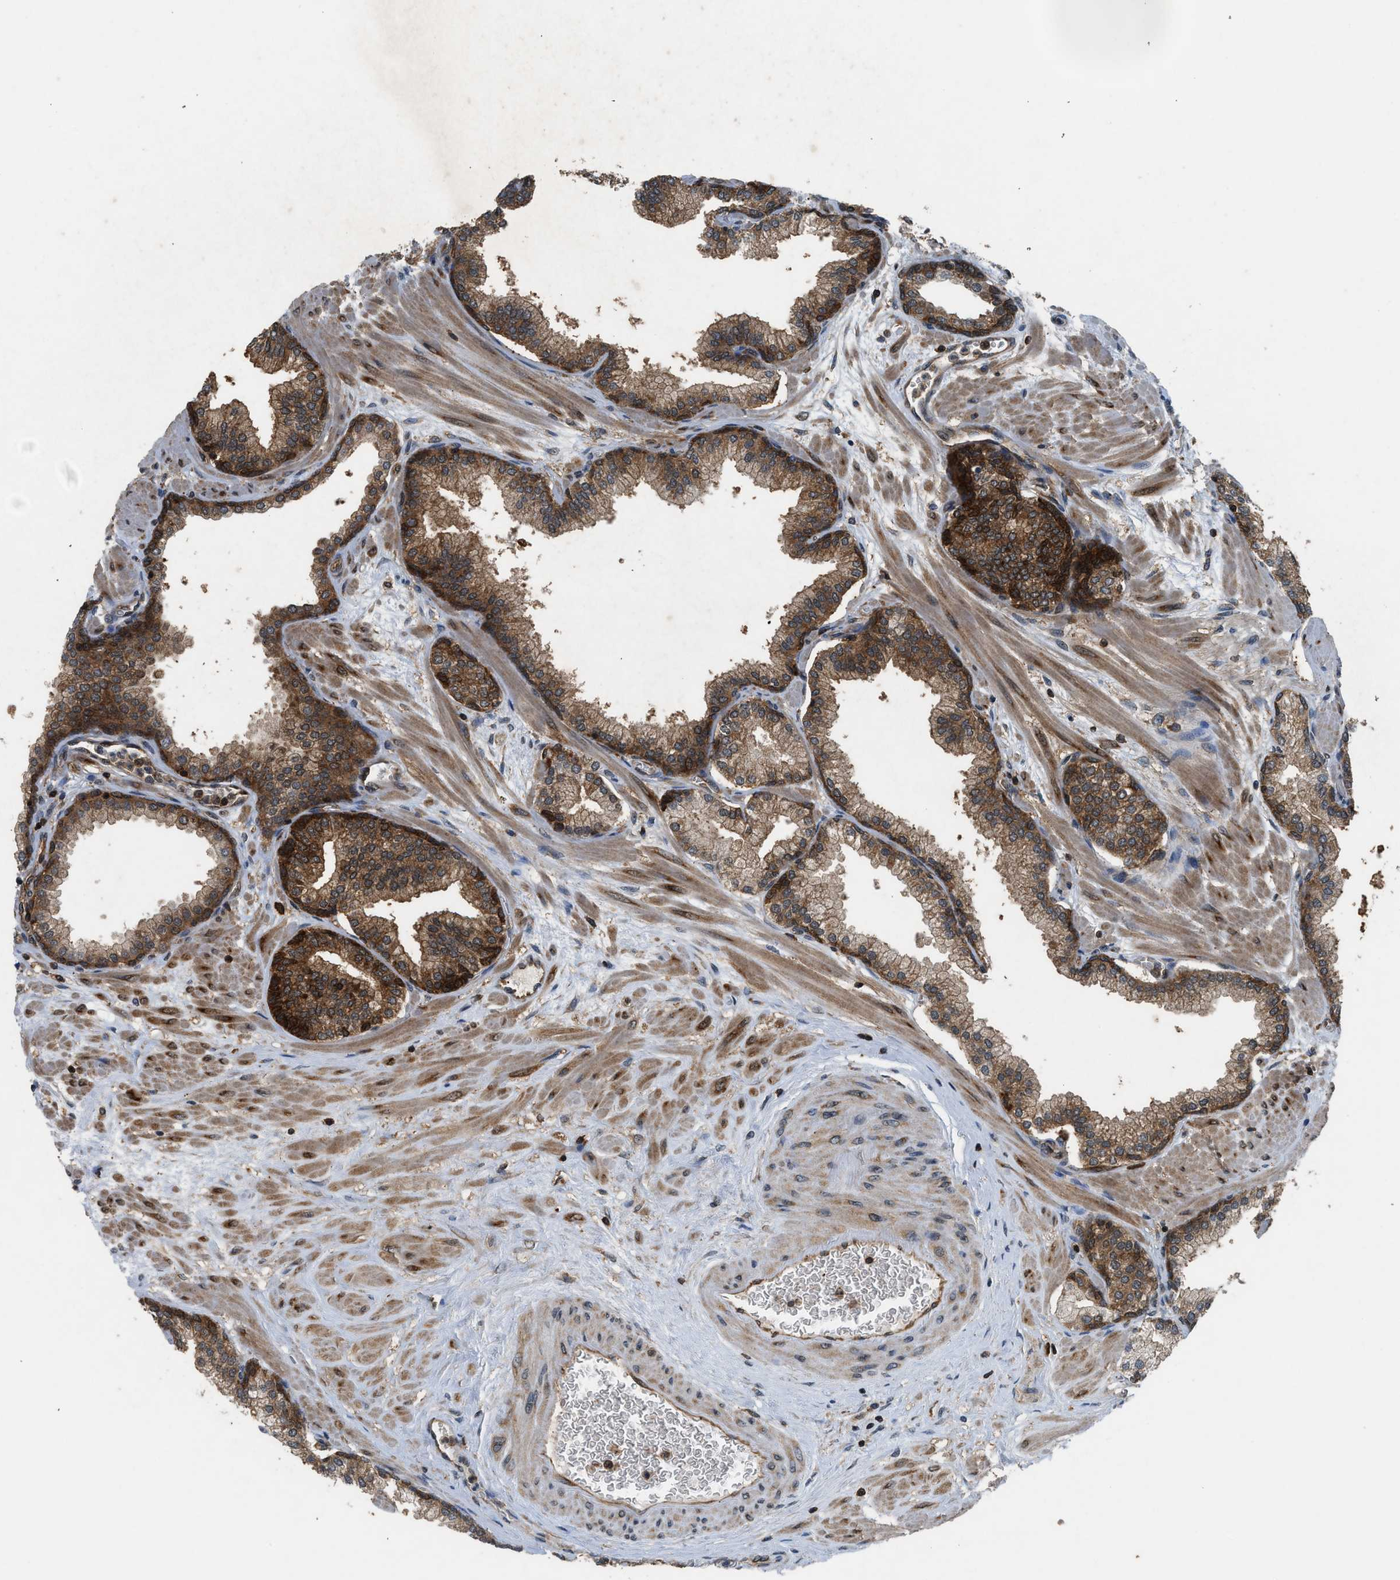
{"staining": {"intensity": "strong", "quantity": ">75%", "location": "cytoplasmic/membranous"}, "tissue": "prostate", "cell_type": "Glandular cells", "image_type": "normal", "snomed": [{"axis": "morphology", "description": "Normal tissue, NOS"}, {"axis": "morphology", "description": "Urothelial carcinoma, Low grade"}, {"axis": "topography", "description": "Urinary bladder"}, {"axis": "topography", "description": "Prostate"}], "caption": "Immunohistochemical staining of normal prostate exhibits strong cytoplasmic/membranous protein expression in approximately >75% of glandular cells.", "gene": "OXSR1", "patient": {"sex": "male", "age": 60}}